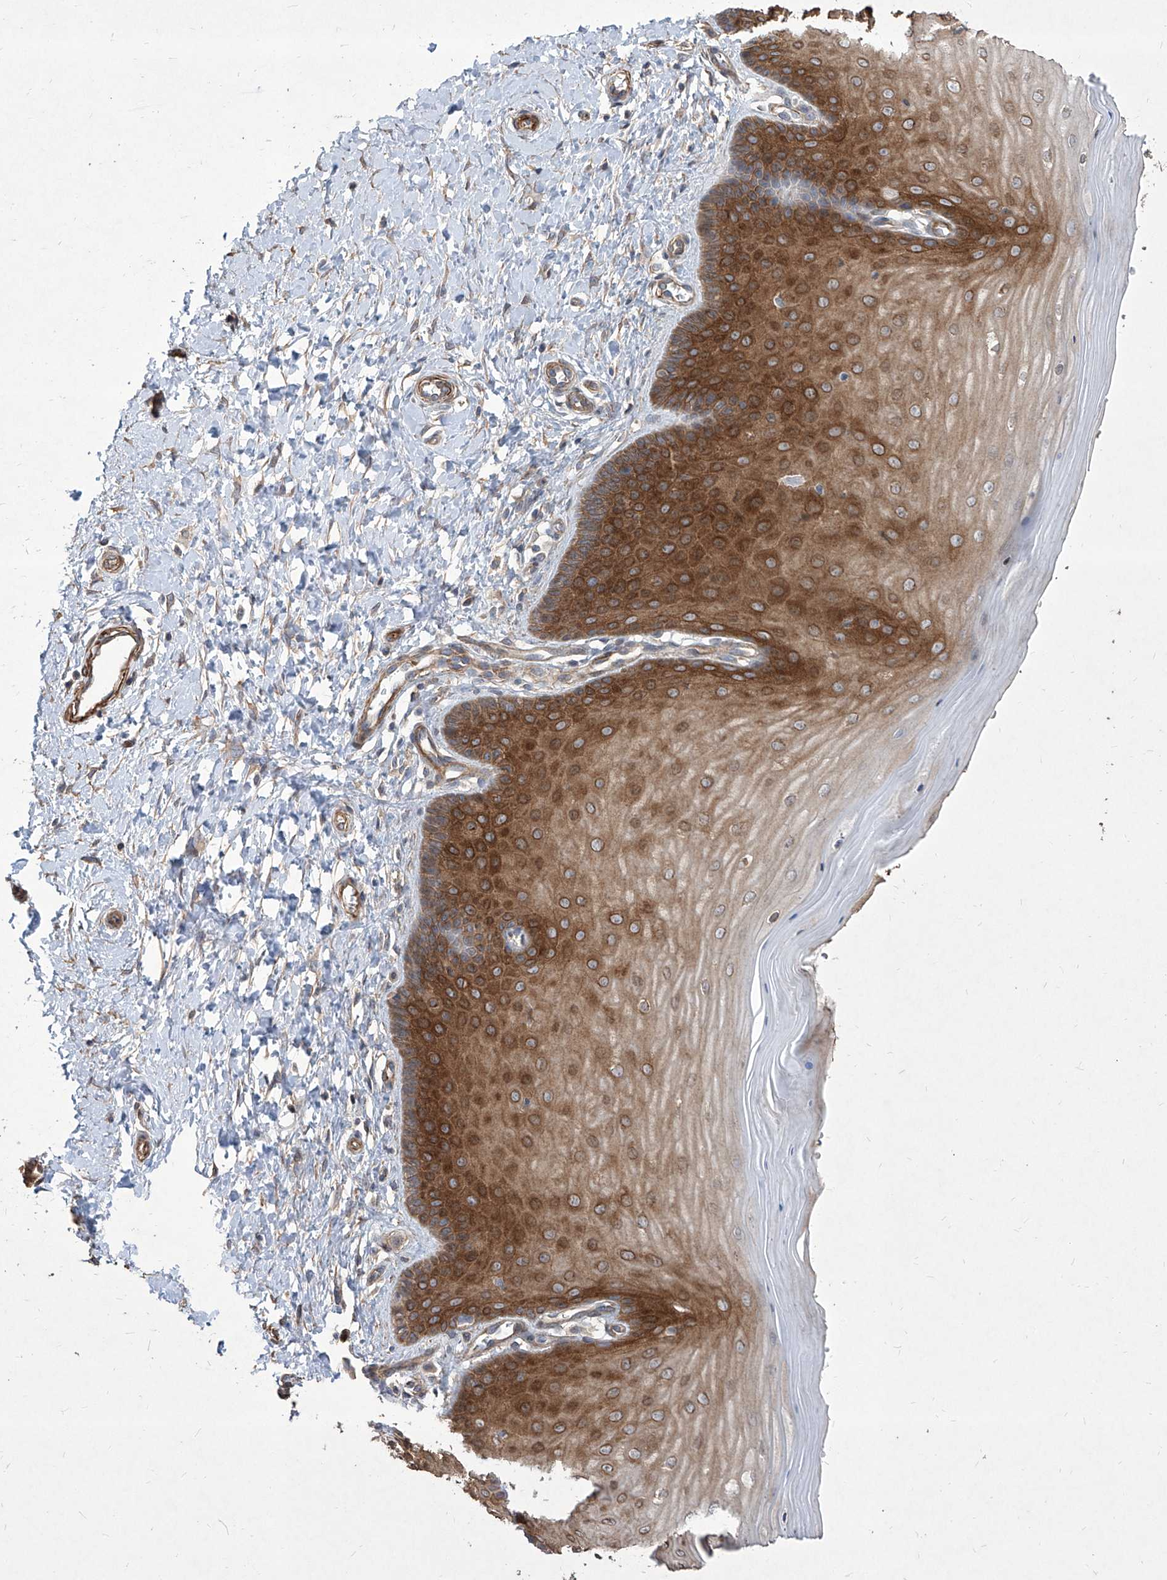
{"staining": {"intensity": "weak", "quantity": "<25%", "location": "cytoplasmic/membranous"}, "tissue": "cervix", "cell_type": "Glandular cells", "image_type": "normal", "snomed": [{"axis": "morphology", "description": "Normal tissue, NOS"}, {"axis": "topography", "description": "Cervix"}], "caption": "Immunohistochemistry histopathology image of benign cervix stained for a protein (brown), which displays no staining in glandular cells. (DAB (3,3'-diaminobenzidine) immunohistochemistry visualized using brightfield microscopy, high magnification).", "gene": "FAM83B", "patient": {"sex": "female", "age": 55}}